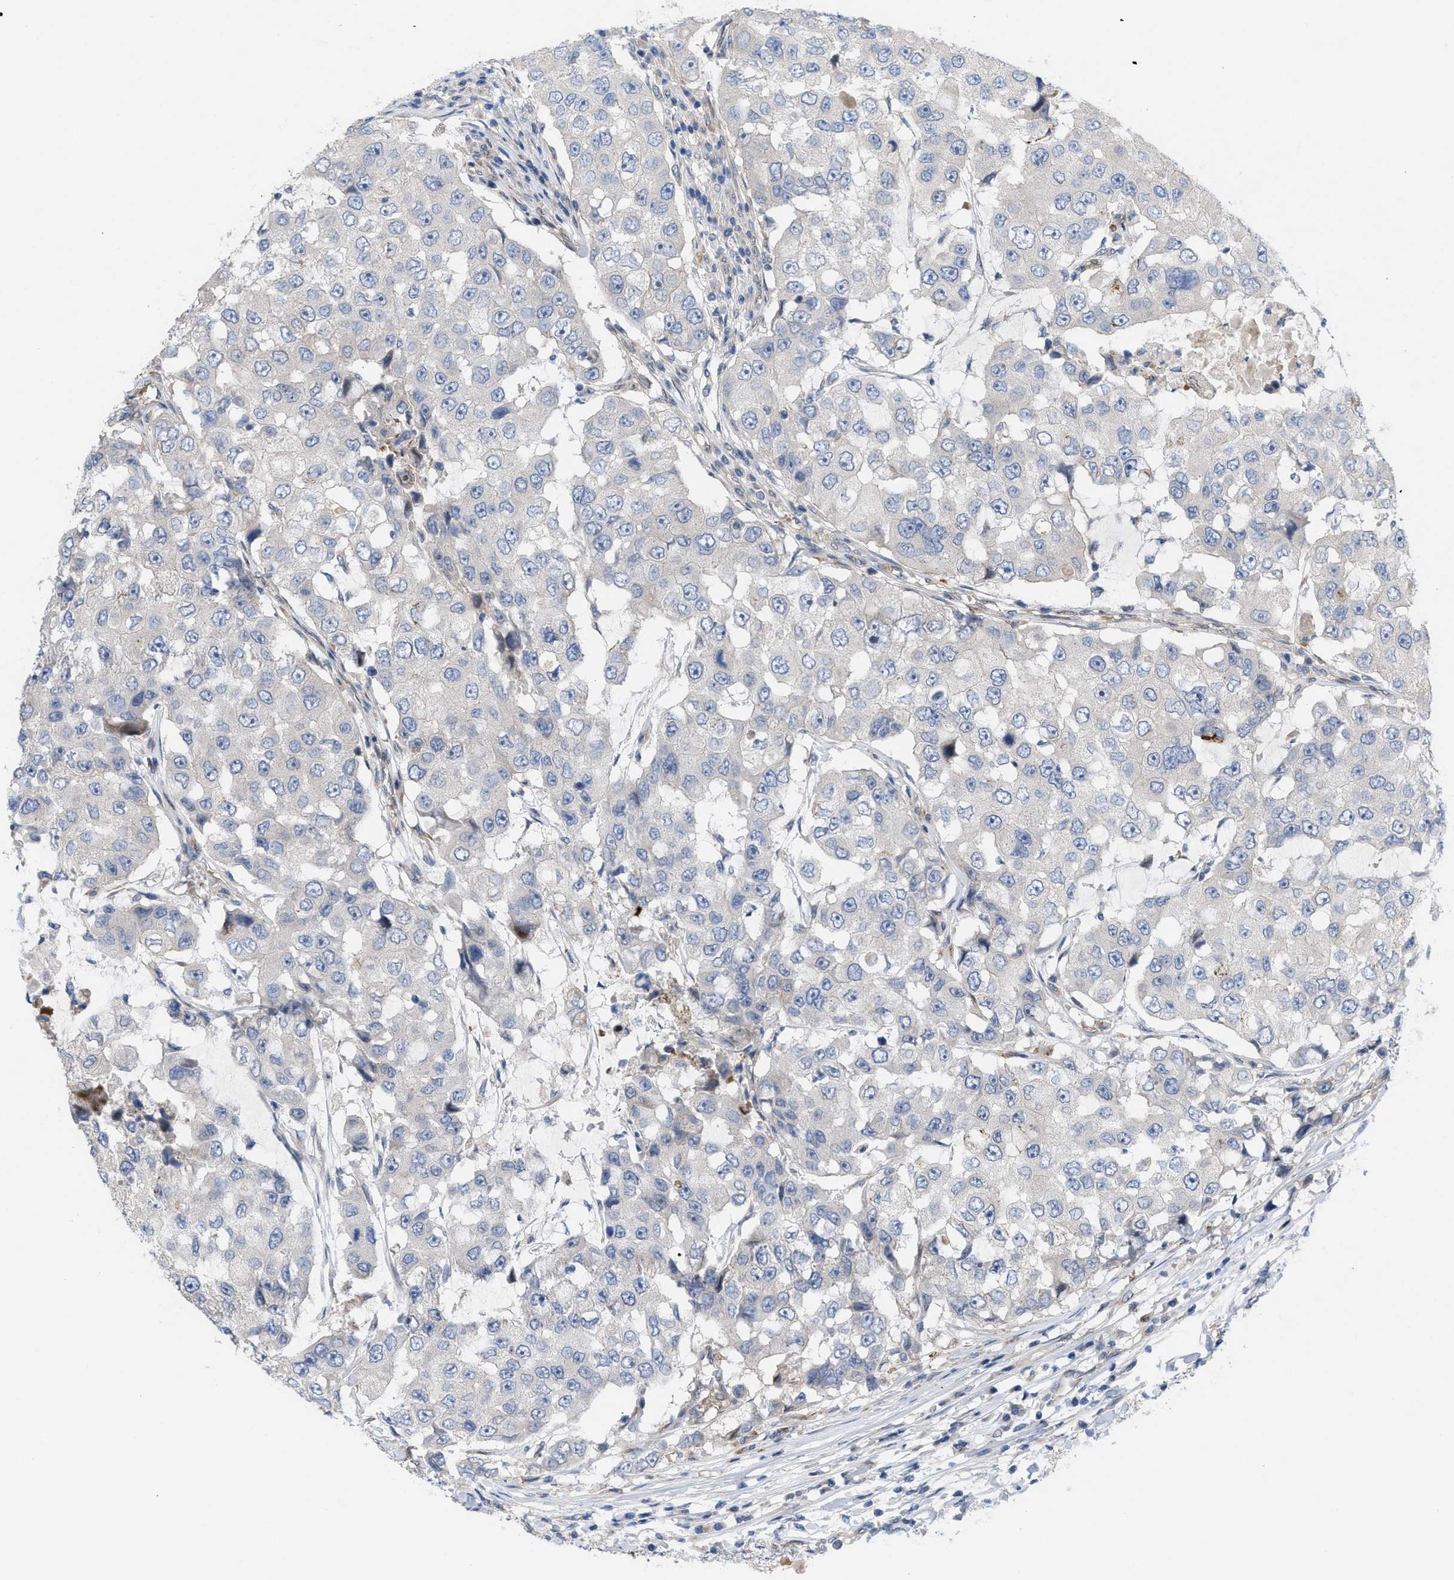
{"staining": {"intensity": "negative", "quantity": "none", "location": "none"}, "tissue": "breast cancer", "cell_type": "Tumor cells", "image_type": "cancer", "snomed": [{"axis": "morphology", "description": "Duct carcinoma"}, {"axis": "topography", "description": "Breast"}], "caption": "Protein analysis of breast cancer (invasive ductal carcinoma) shows no significant expression in tumor cells.", "gene": "NDEL1", "patient": {"sex": "female", "age": 27}}